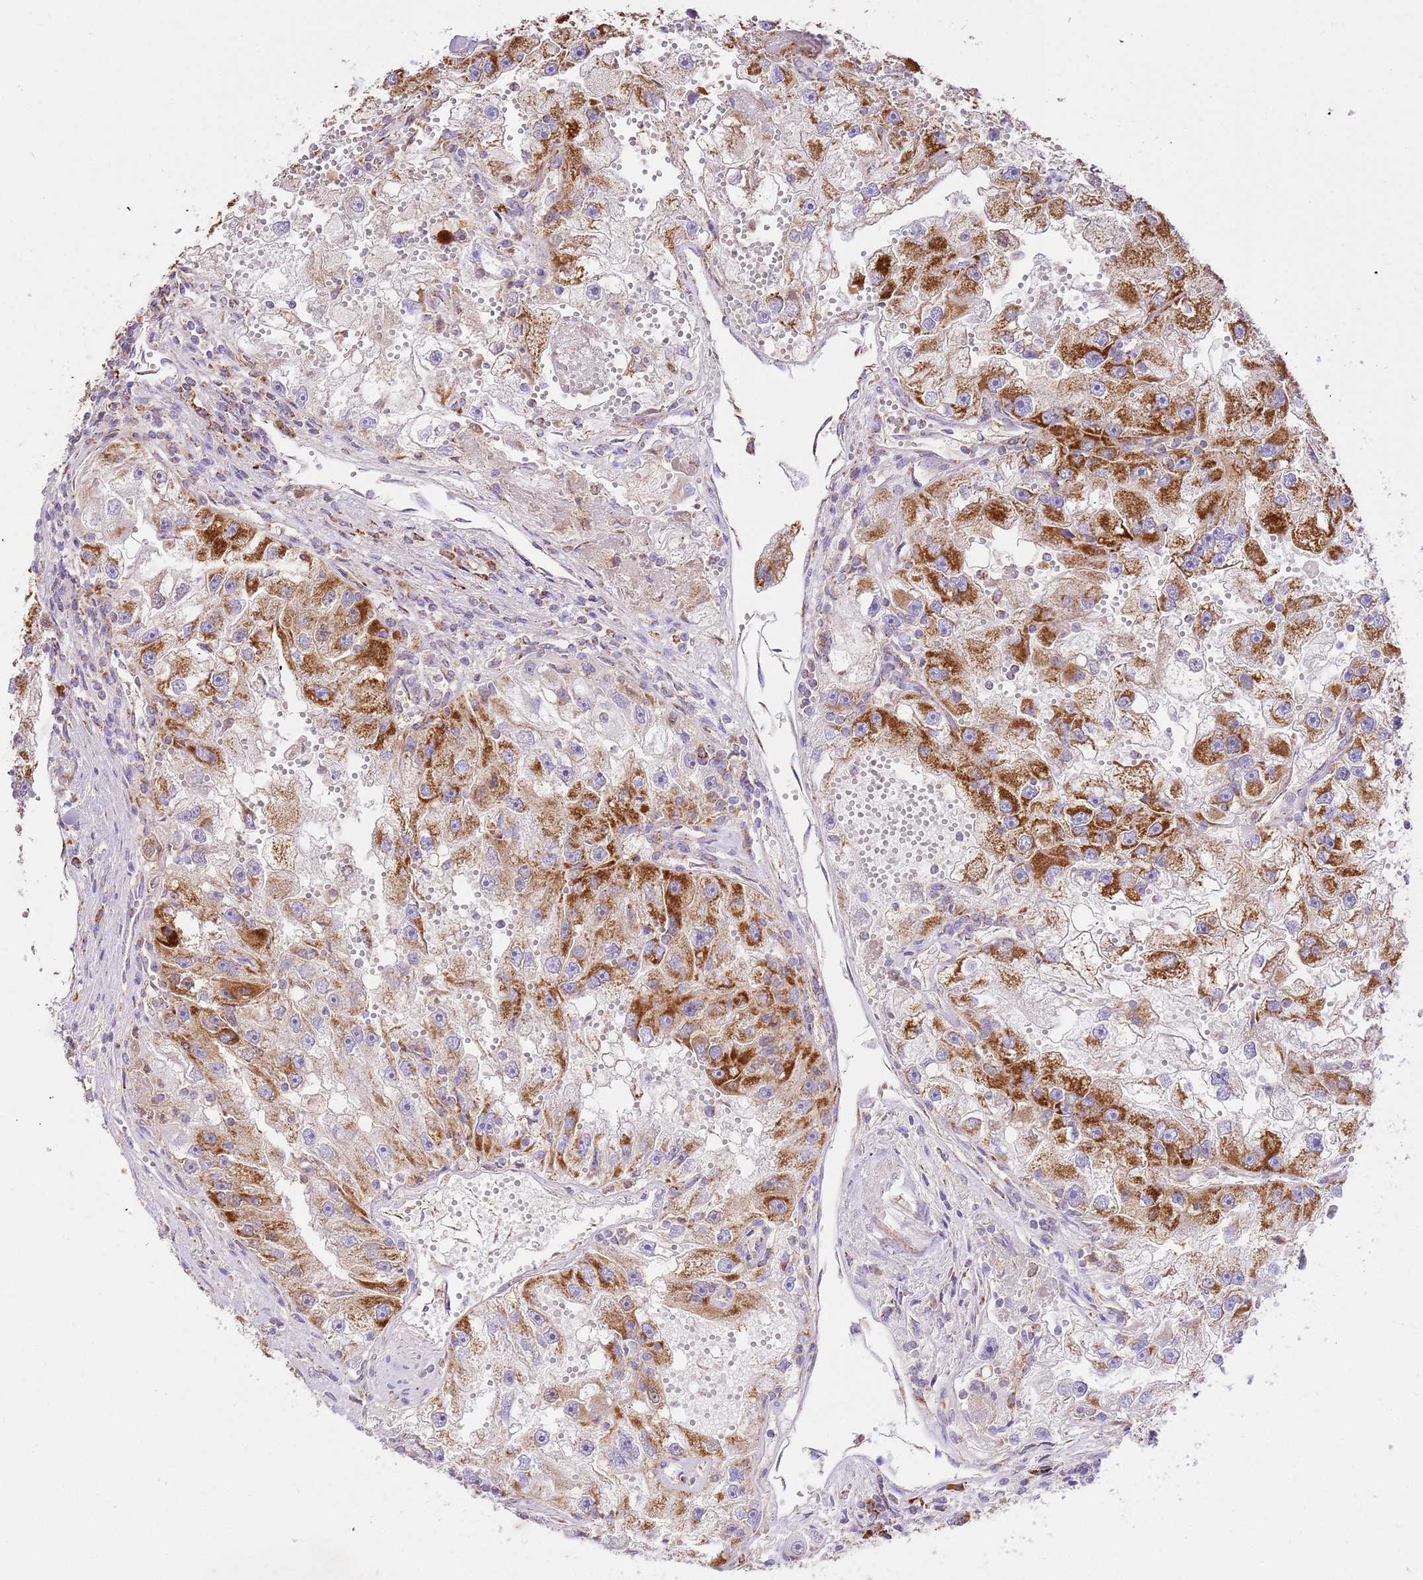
{"staining": {"intensity": "strong", "quantity": ">75%", "location": "cytoplasmic/membranous"}, "tissue": "renal cancer", "cell_type": "Tumor cells", "image_type": "cancer", "snomed": [{"axis": "morphology", "description": "Adenocarcinoma, NOS"}, {"axis": "topography", "description": "Kidney"}], "caption": "Renal cancer (adenocarcinoma) stained with a brown dye demonstrates strong cytoplasmic/membranous positive expression in about >75% of tumor cells.", "gene": "ZBTB39", "patient": {"sex": "male", "age": 63}}